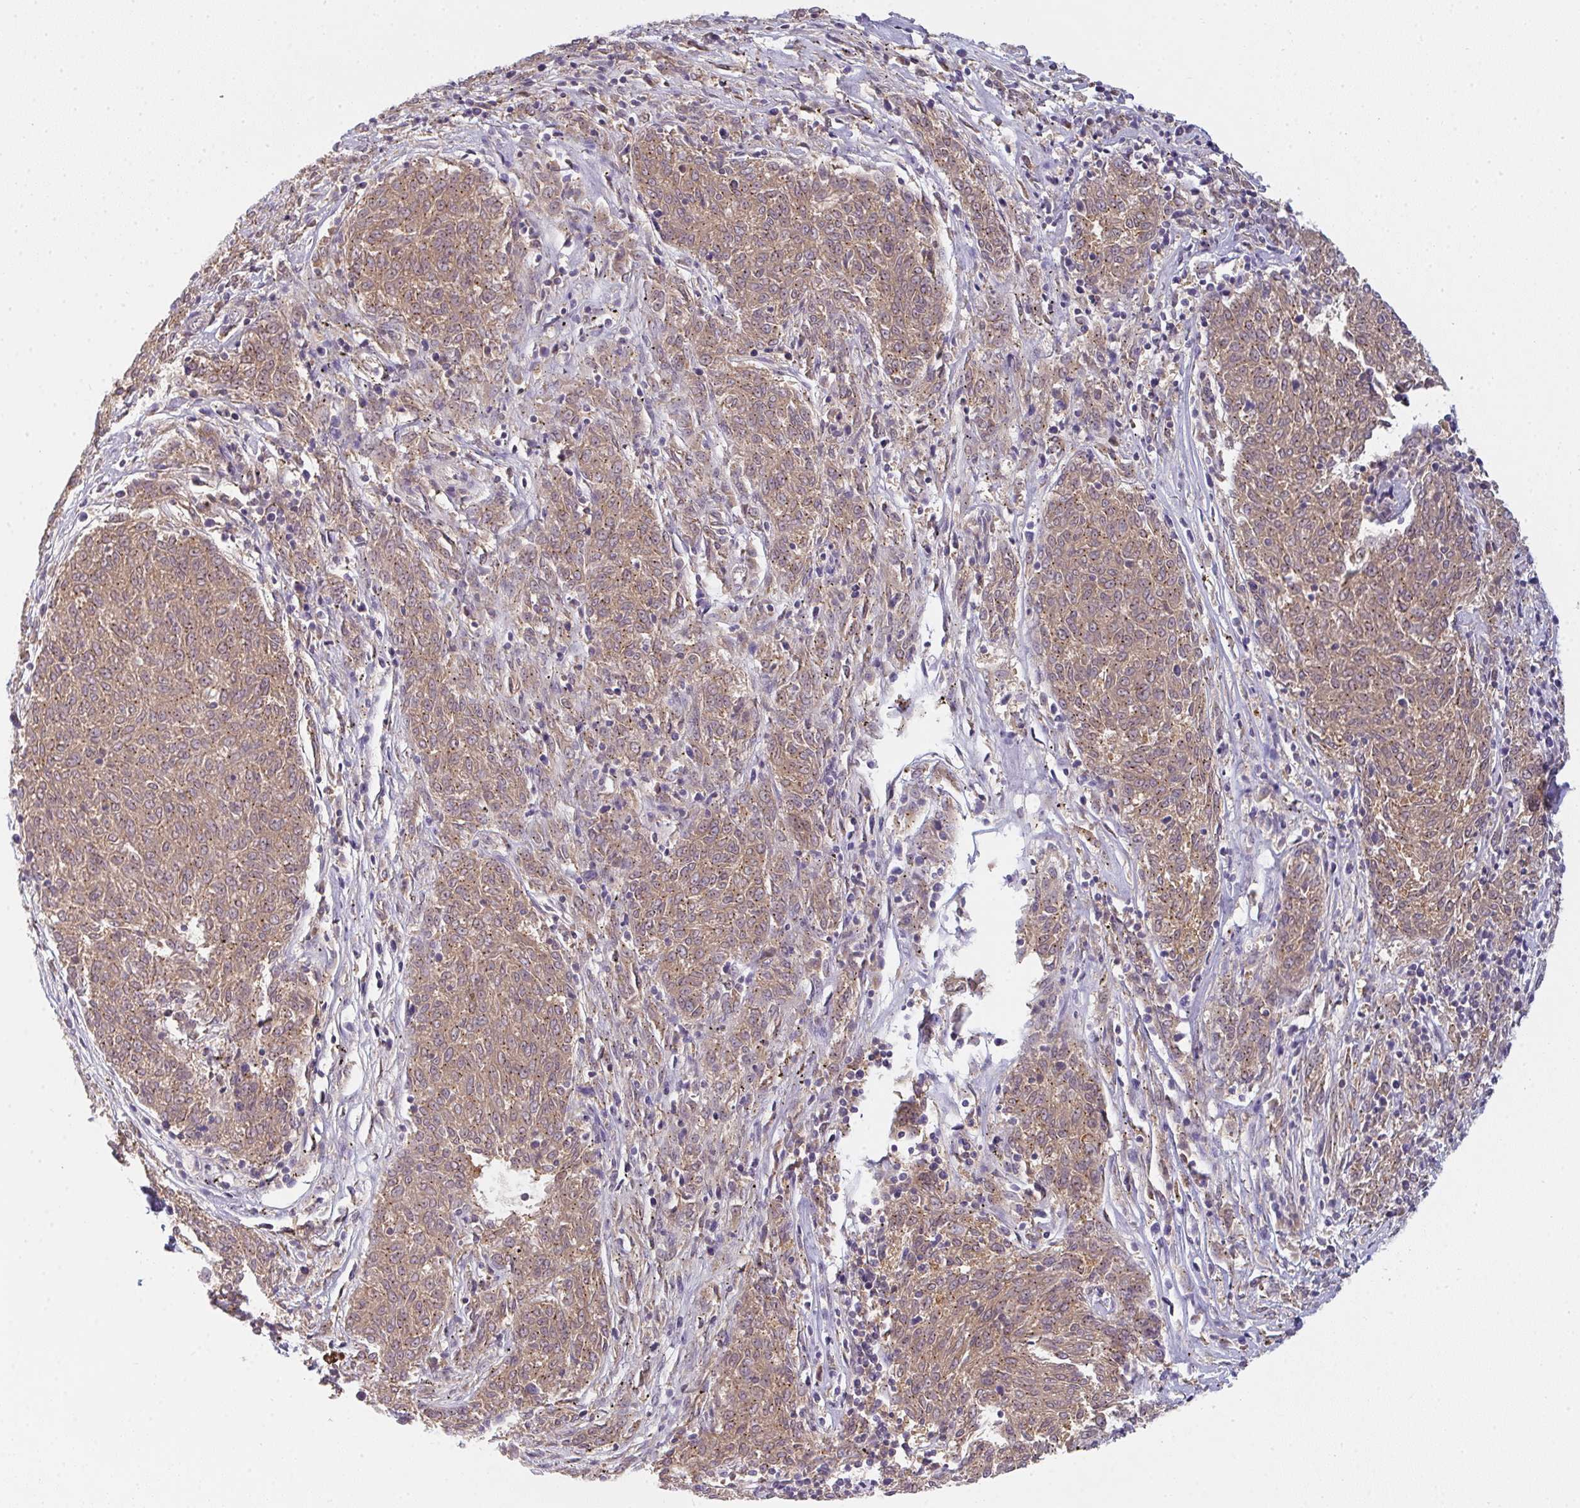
{"staining": {"intensity": "moderate", "quantity": ">75%", "location": "cytoplasmic/membranous"}, "tissue": "melanoma", "cell_type": "Tumor cells", "image_type": "cancer", "snomed": [{"axis": "morphology", "description": "Malignant melanoma, NOS"}, {"axis": "topography", "description": "Skin"}], "caption": "Immunohistochemistry (DAB) staining of human malignant melanoma reveals moderate cytoplasmic/membranous protein staining in about >75% of tumor cells. (DAB (3,3'-diaminobenzidine) IHC, brown staining for protein, blue staining for nuclei).", "gene": "SNX5", "patient": {"sex": "female", "age": 72}}